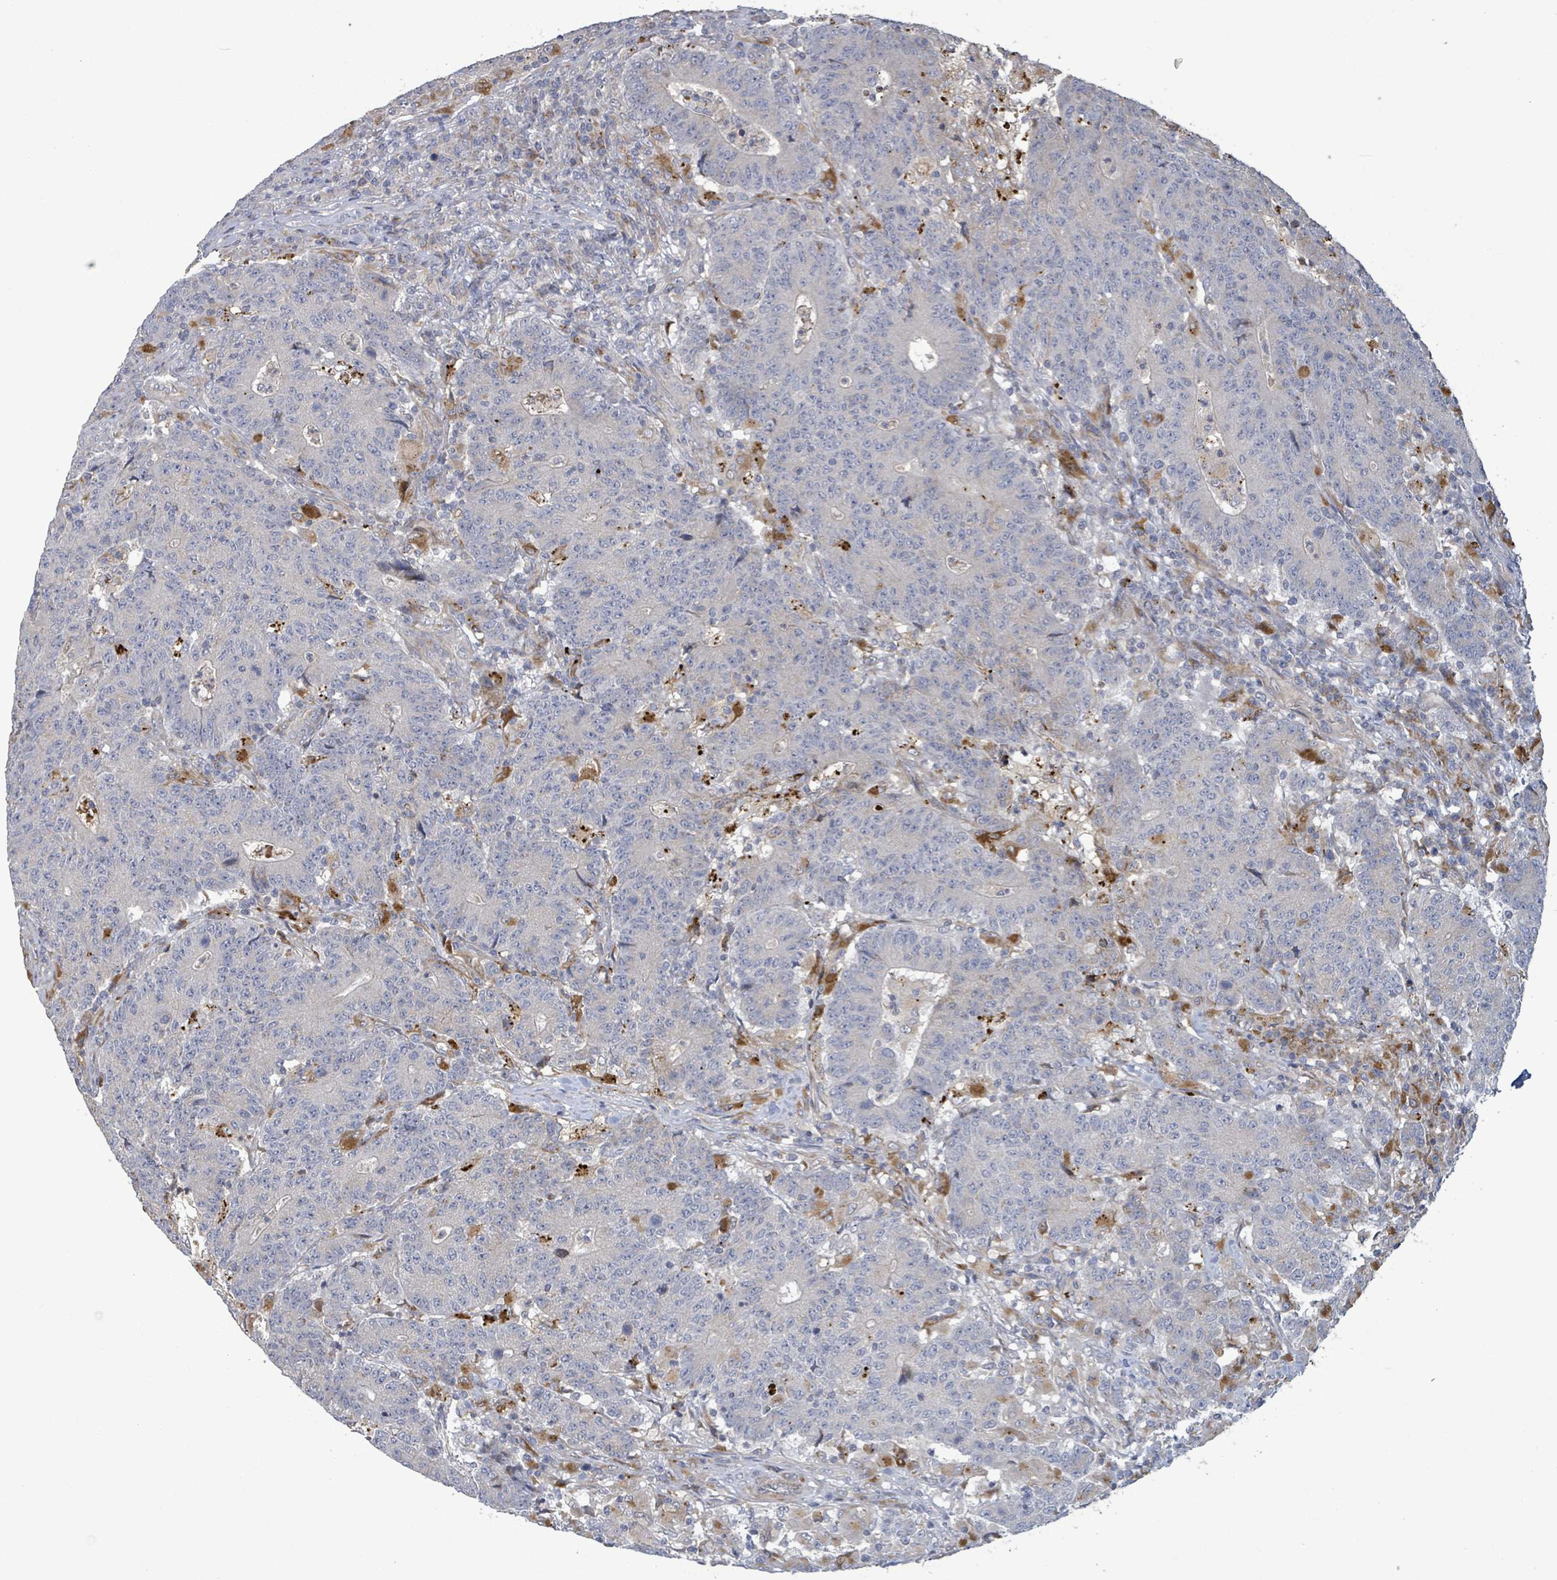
{"staining": {"intensity": "moderate", "quantity": "<25%", "location": "cytoplasmic/membranous"}, "tissue": "colorectal cancer", "cell_type": "Tumor cells", "image_type": "cancer", "snomed": [{"axis": "morphology", "description": "Adenocarcinoma, NOS"}, {"axis": "topography", "description": "Colon"}], "caption": "DAB (3,3'-diaminobenzidine) immunohistochemical staining of human adenocarcinoma (colorectal) shows moderate cytoplasmic/membranous protein staining in about <25% of tumor cells.", "gene": "DIPK2A", "patient": {"sex": "female", "age": 75}}